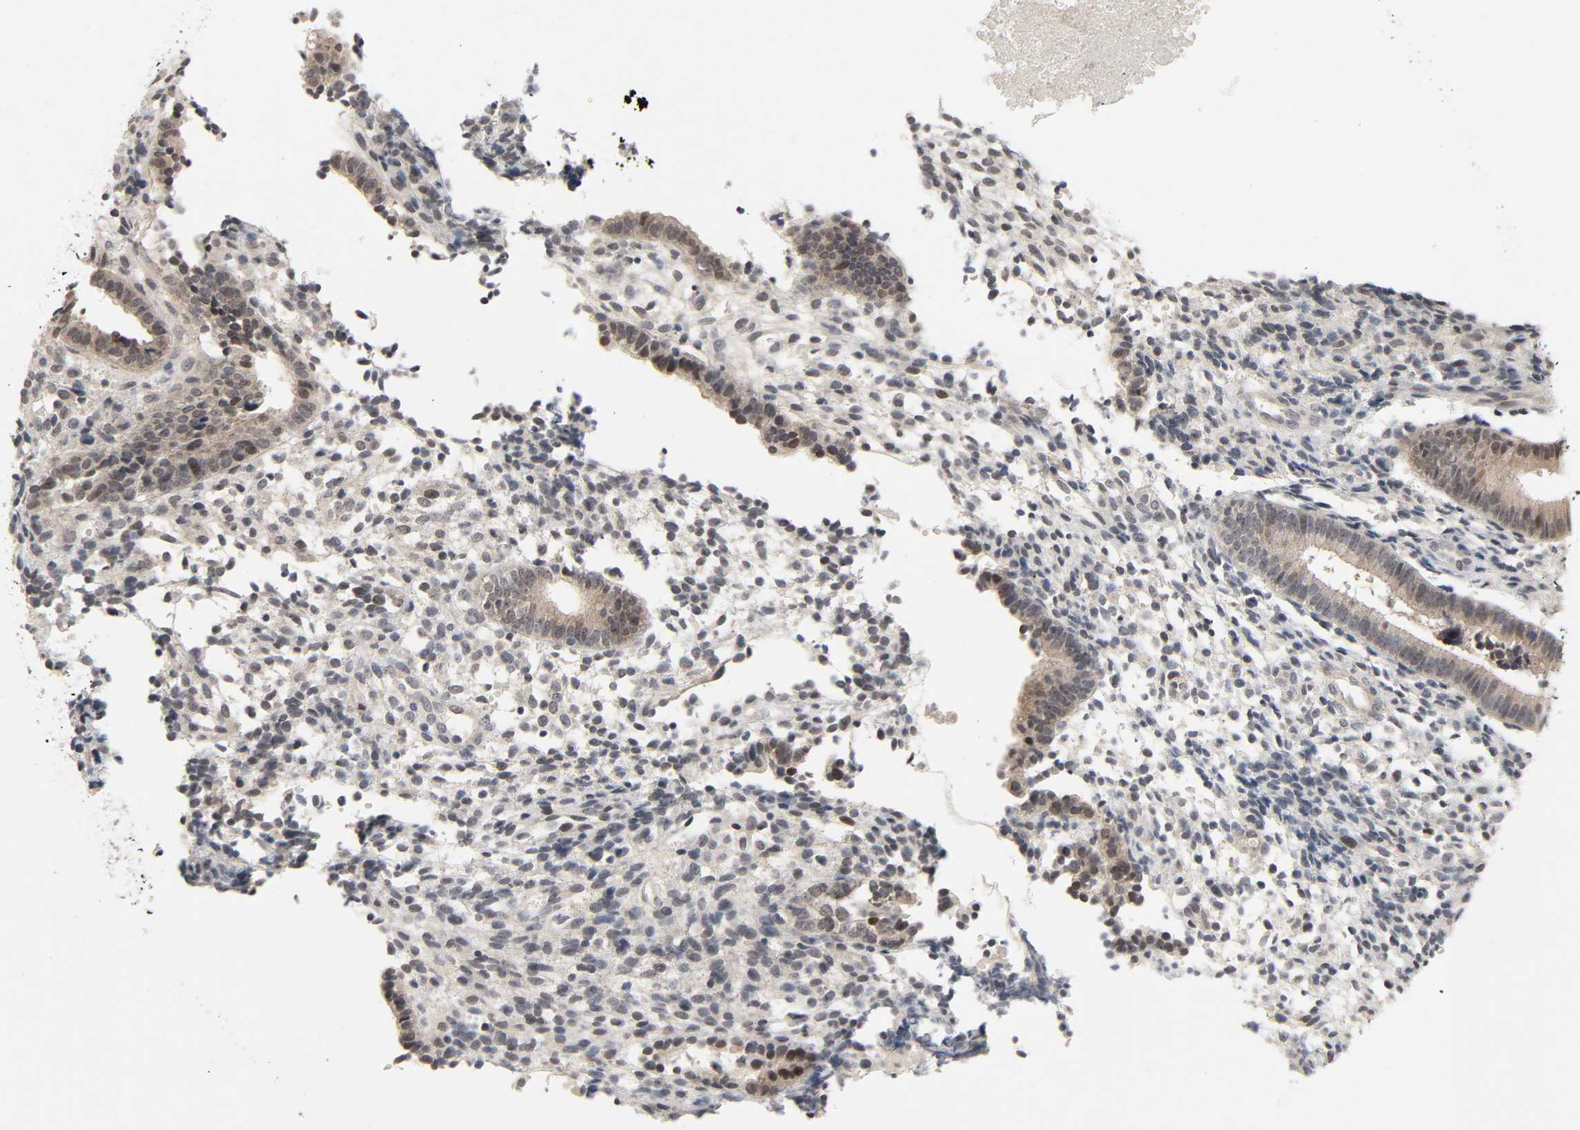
{"staining": {"intensity": "weak", "quantity": "<25%", "location": "nuclear"}, "tissue": "endometrium", "cell_type": "Cells in endometrial stroma", "image_type": "normal", "snomed": [{"axis": "morphology", "description": "Normal tissue, NOS"}, {"axis": "topography", "description": "Uterus"}, {"axis": "topography", "description": "Endometrium"}], "caption": "A histopathology image of endometrium stained for a protein demonstrates no brown staining in cells in endometrial stroma.", "gene": "MAPKAPK5", "patient": {"sex": "female", "age": 33}}